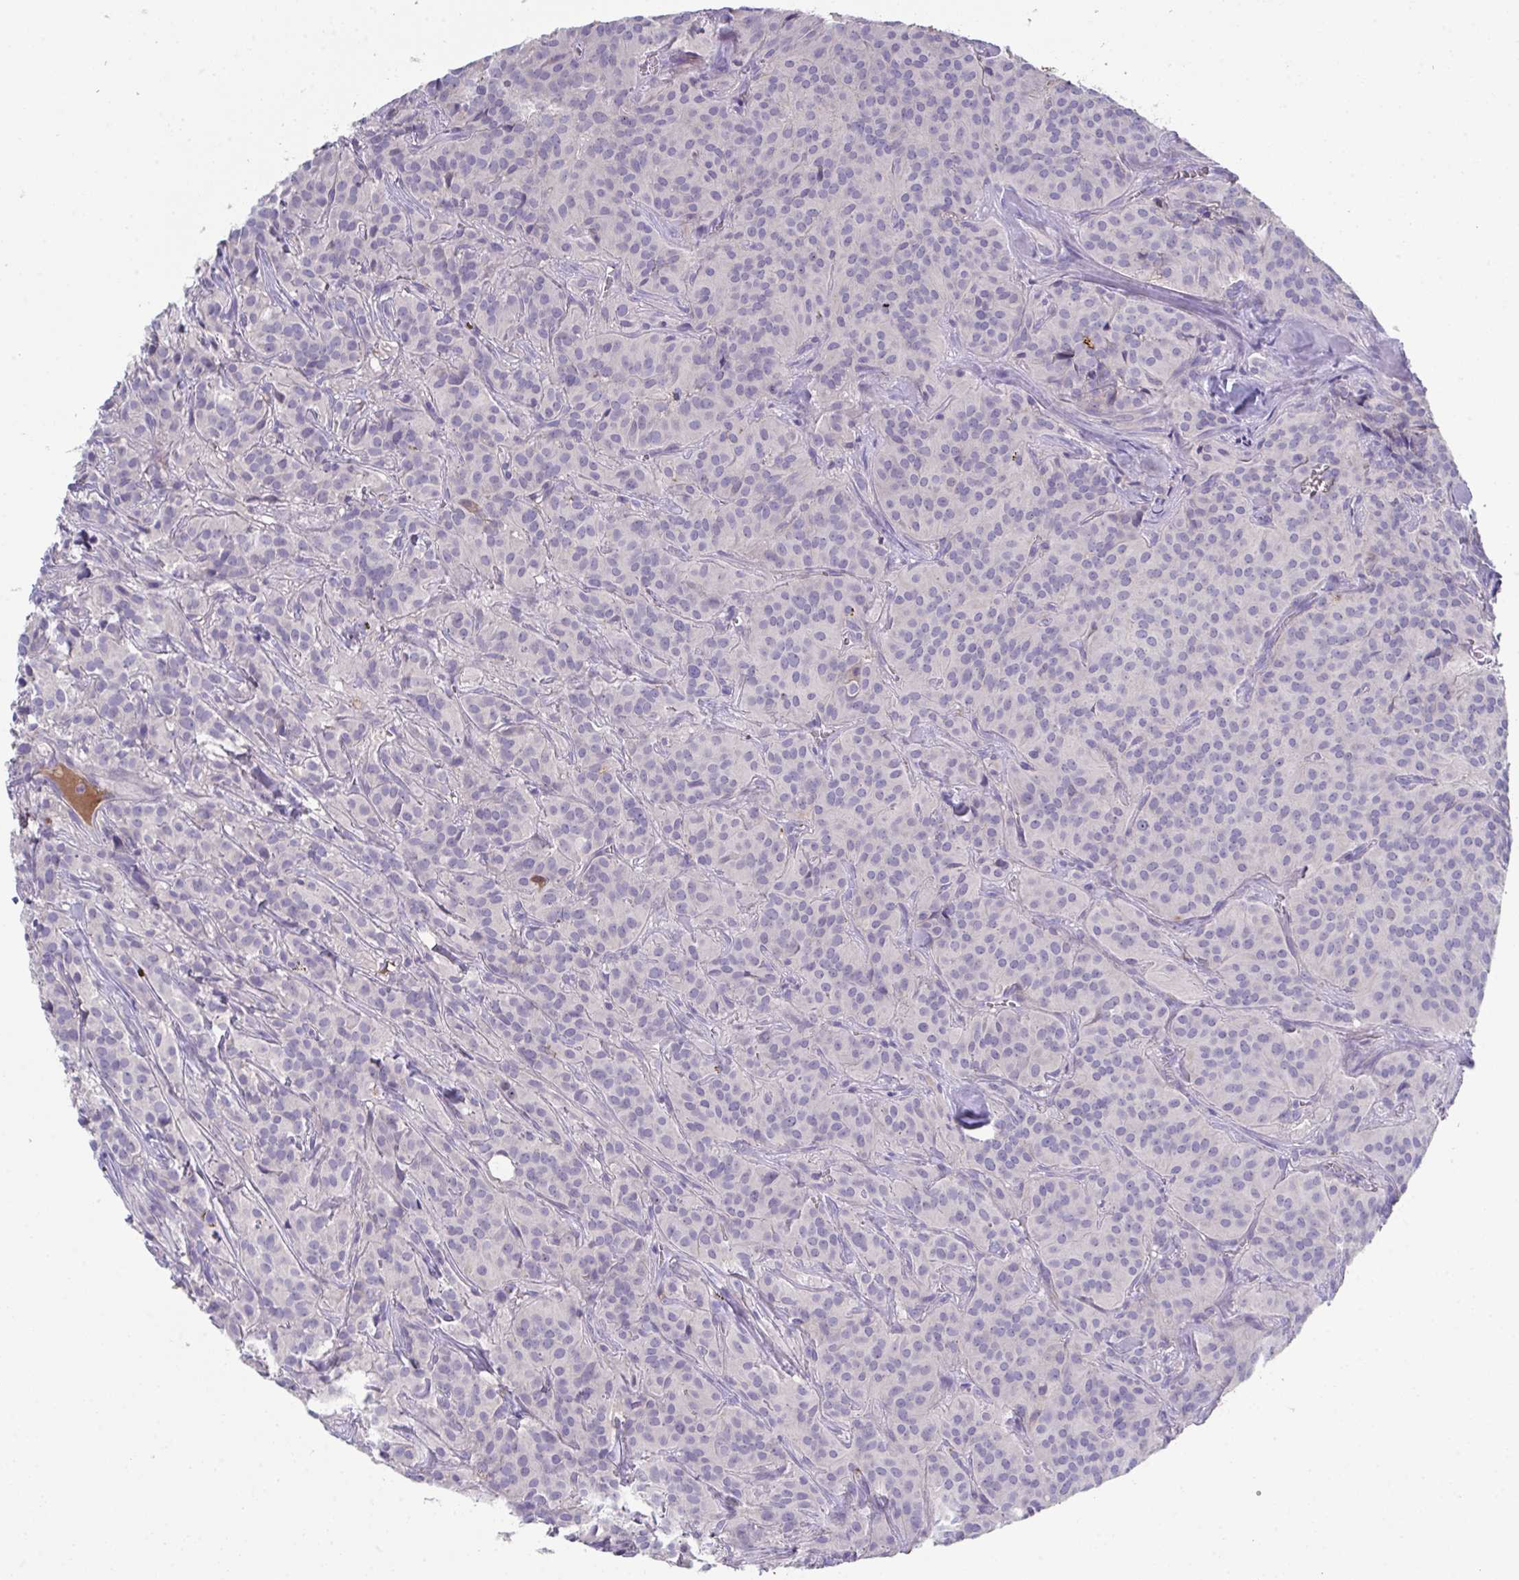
{"staining": {"intensity": "negative", "quantity": "none", "location": "none"}, "tissue": "glioma", "cell_type": "Tumor cells", "image_type": "cancer", "snomed": [{"axis": "morphology", "description": "Glioma, malignant, Low grade"}, {"axis": "topography", "description": "Brain"}], "caption": "Immunohistochemistry (IHC) of human low-grade glioma (malignant) demonstrates no positivity in tumor cells.", "gene": "HGFAC", "patient": {"sex": "male", "age": 42}}